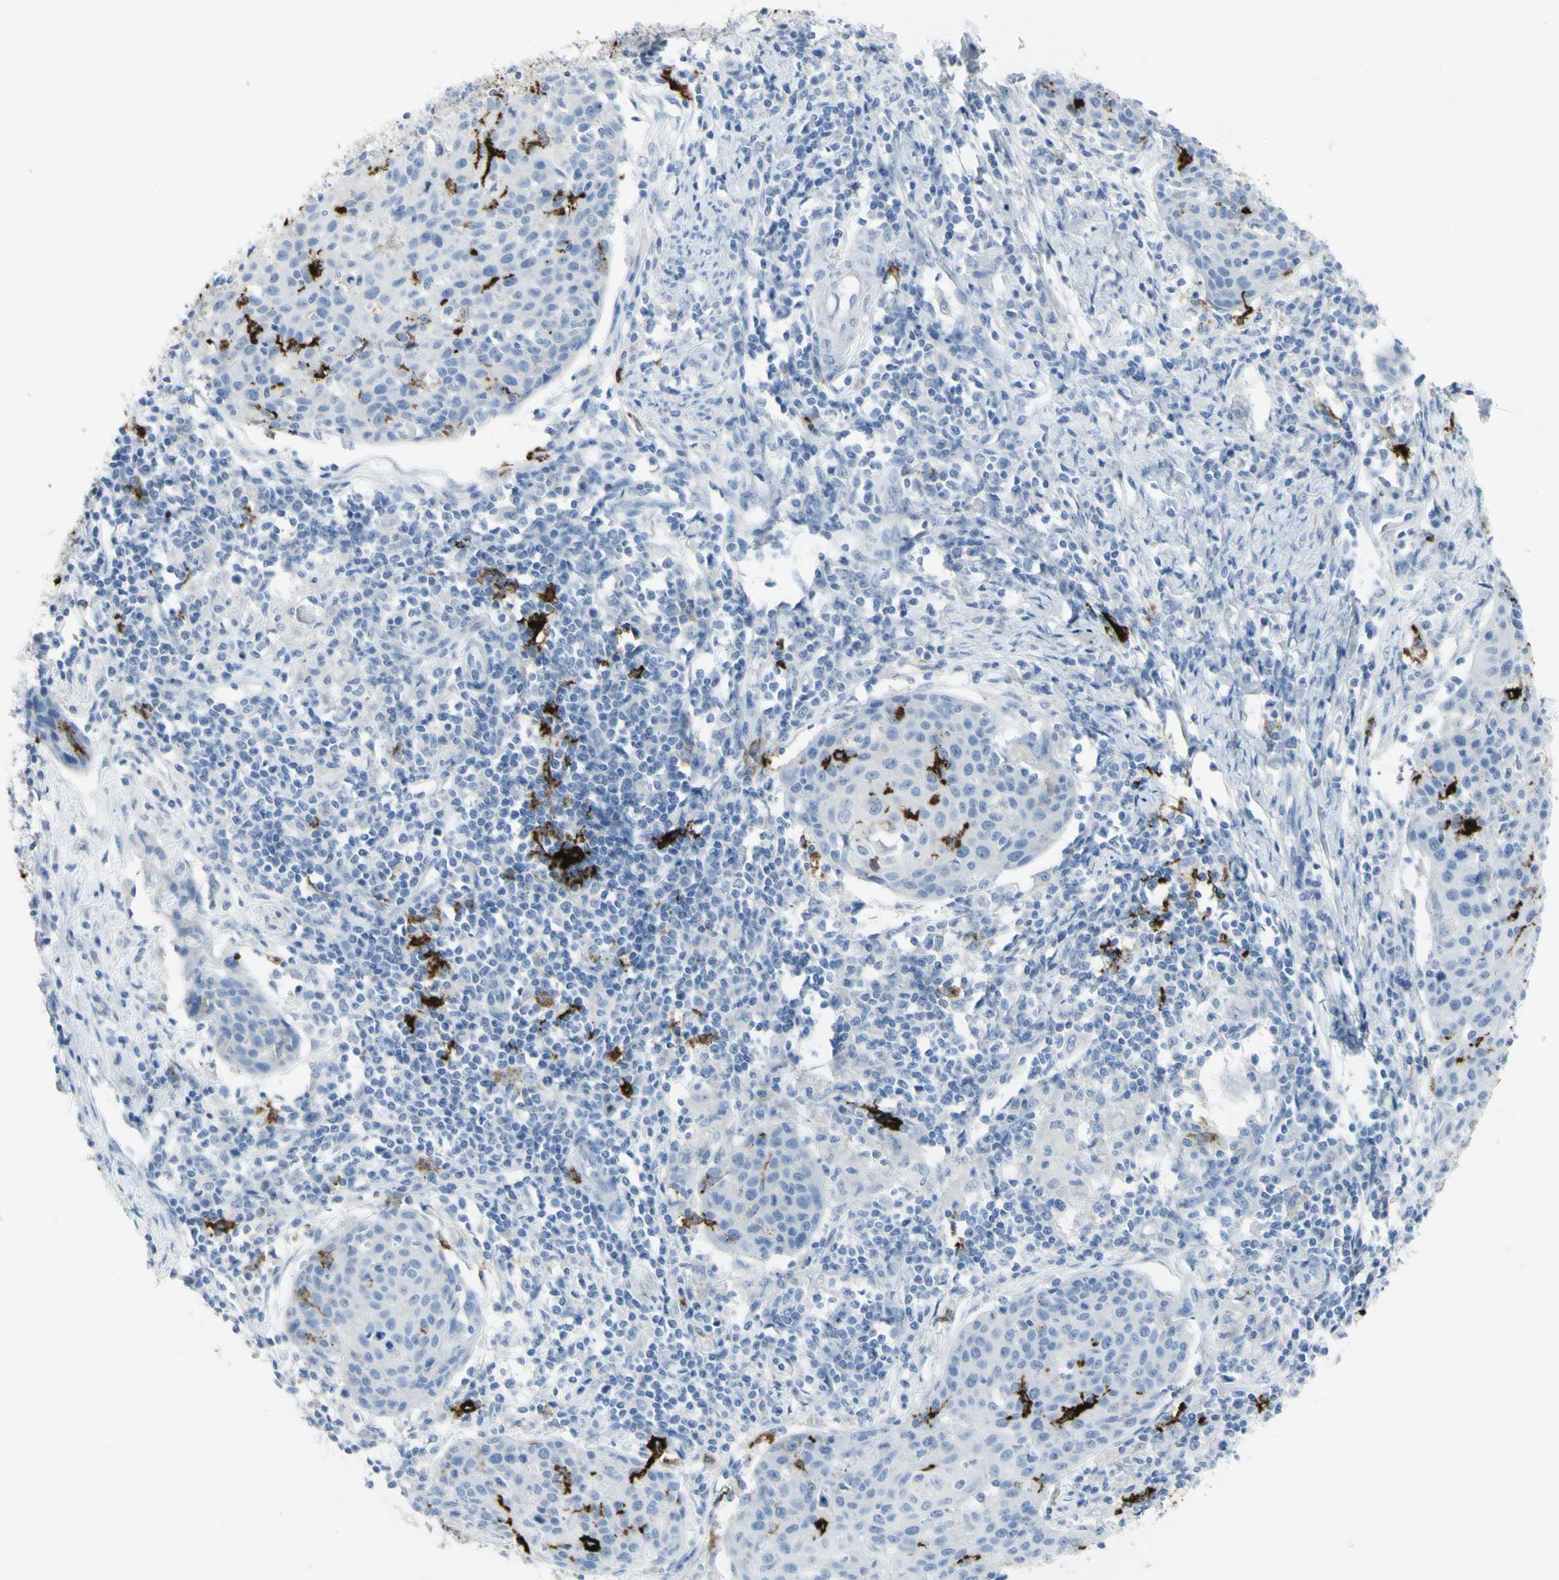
{"staining": {"intensity": "negative", "quantity": "none", "location": "none"}, "tissue": "cervical cancer", "cell_type": "Tumor cells", "image_type": "cancer", "snomed": [{"axis": "morphology", "description": "Squamous cell carcinoma, NOS"}, {"axis": "topography", "description": "Cervix"}], "caption": "Protein analysis of cervical cancer exhibits no significant expression in tumor cells.", "gene": "CD207", "patient": {"sex": "female", "age": 38}}